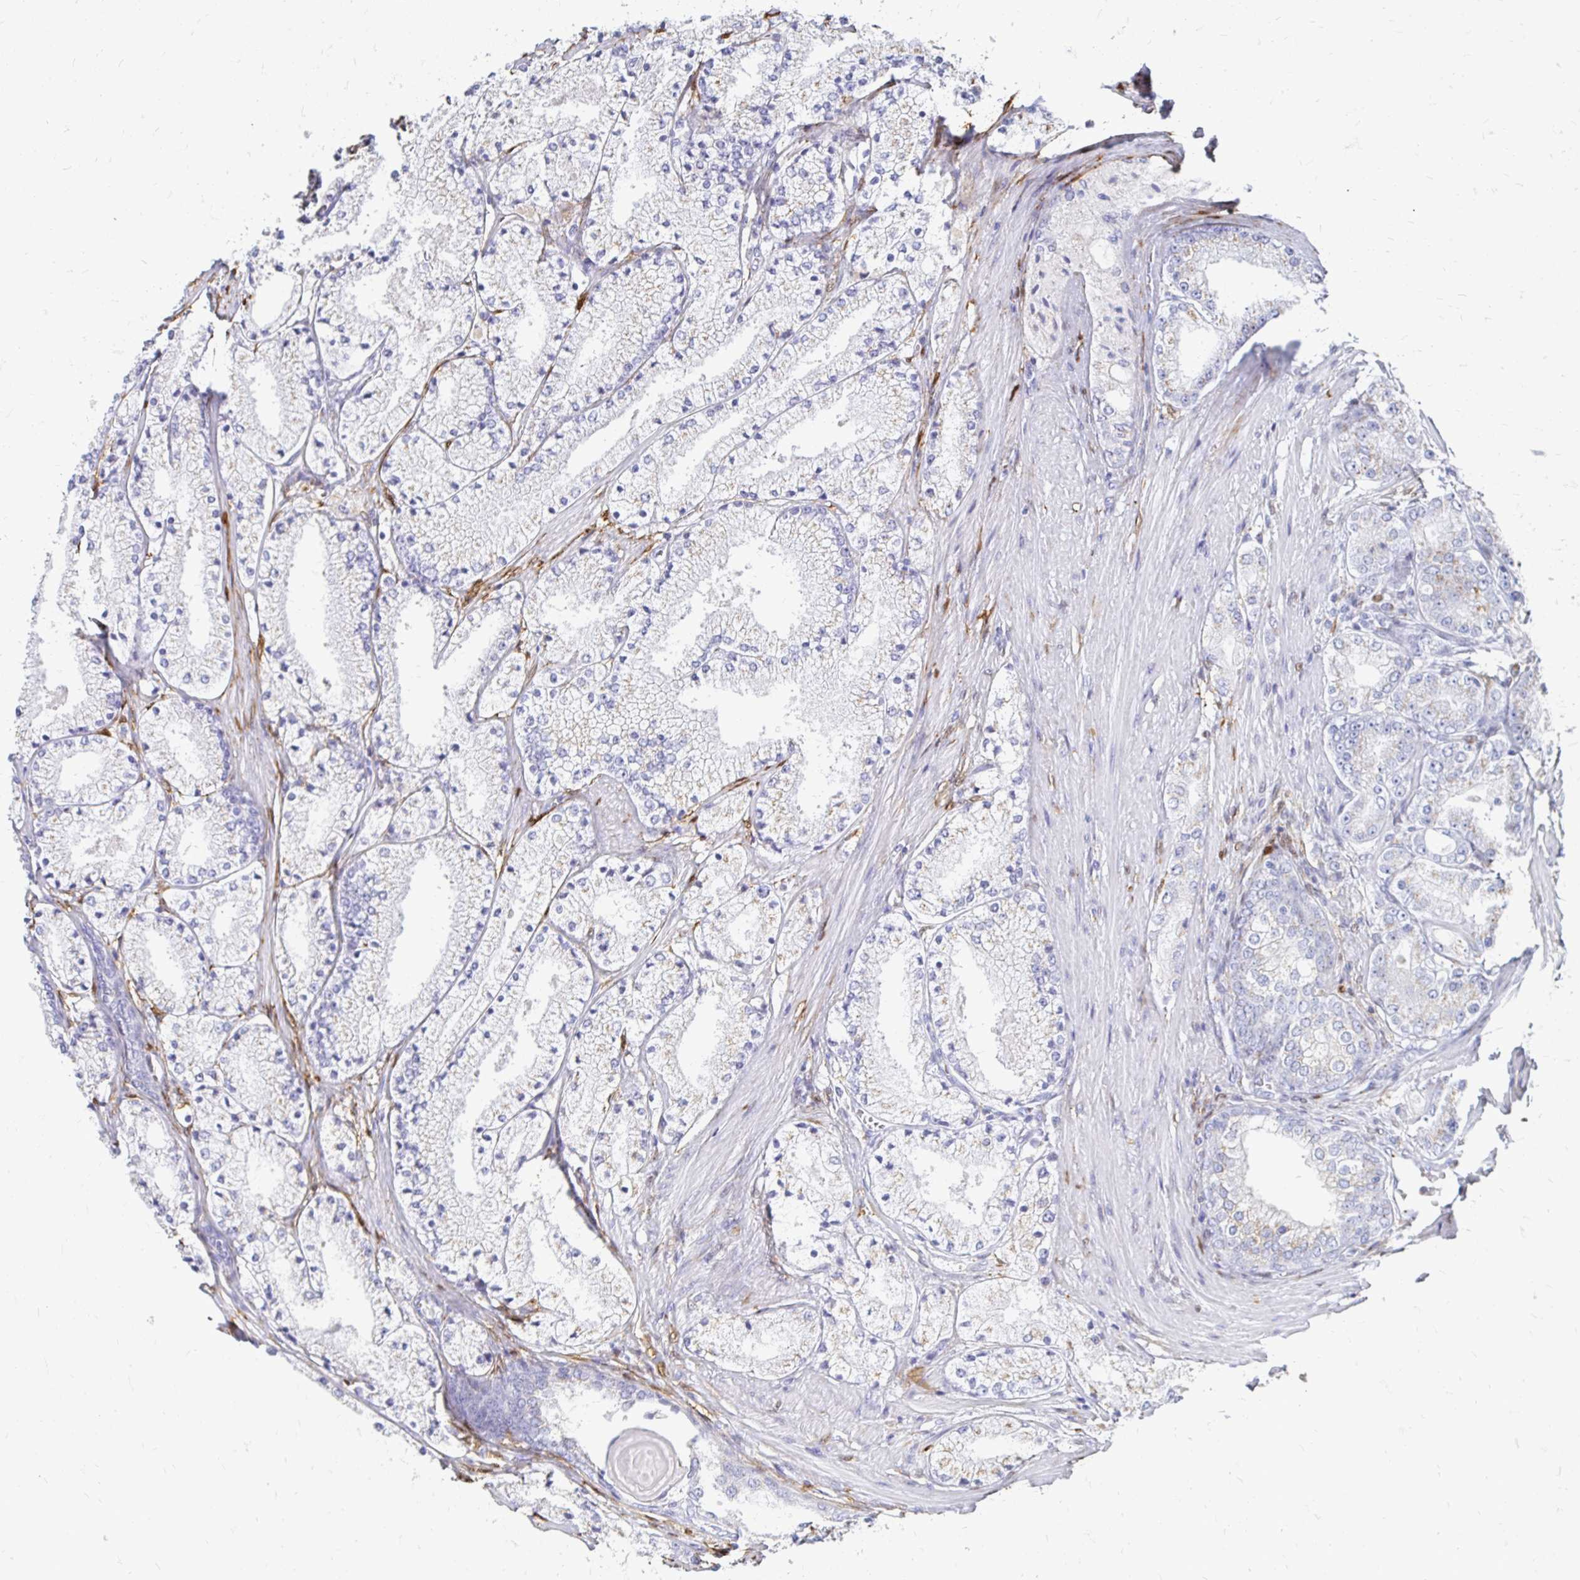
{"staining": {"intensity": "negative", "quantity": "none", "location": "none"}, "tissue": "prostate cancer", "cell_type": "Tumor cells", "image_type": "cancer", "snomed": [{"axis": "morphology", "description": "Adenocarcinoma, High grade"}, {"axis": "topography", "description": "Prostate"}], "caption": "Tumor cells are negative for brown protein staining in high-grade adenocarcinoma (prostate).", "gene": "PAGE4", "patient": {"sex": "male", "age": 63}}